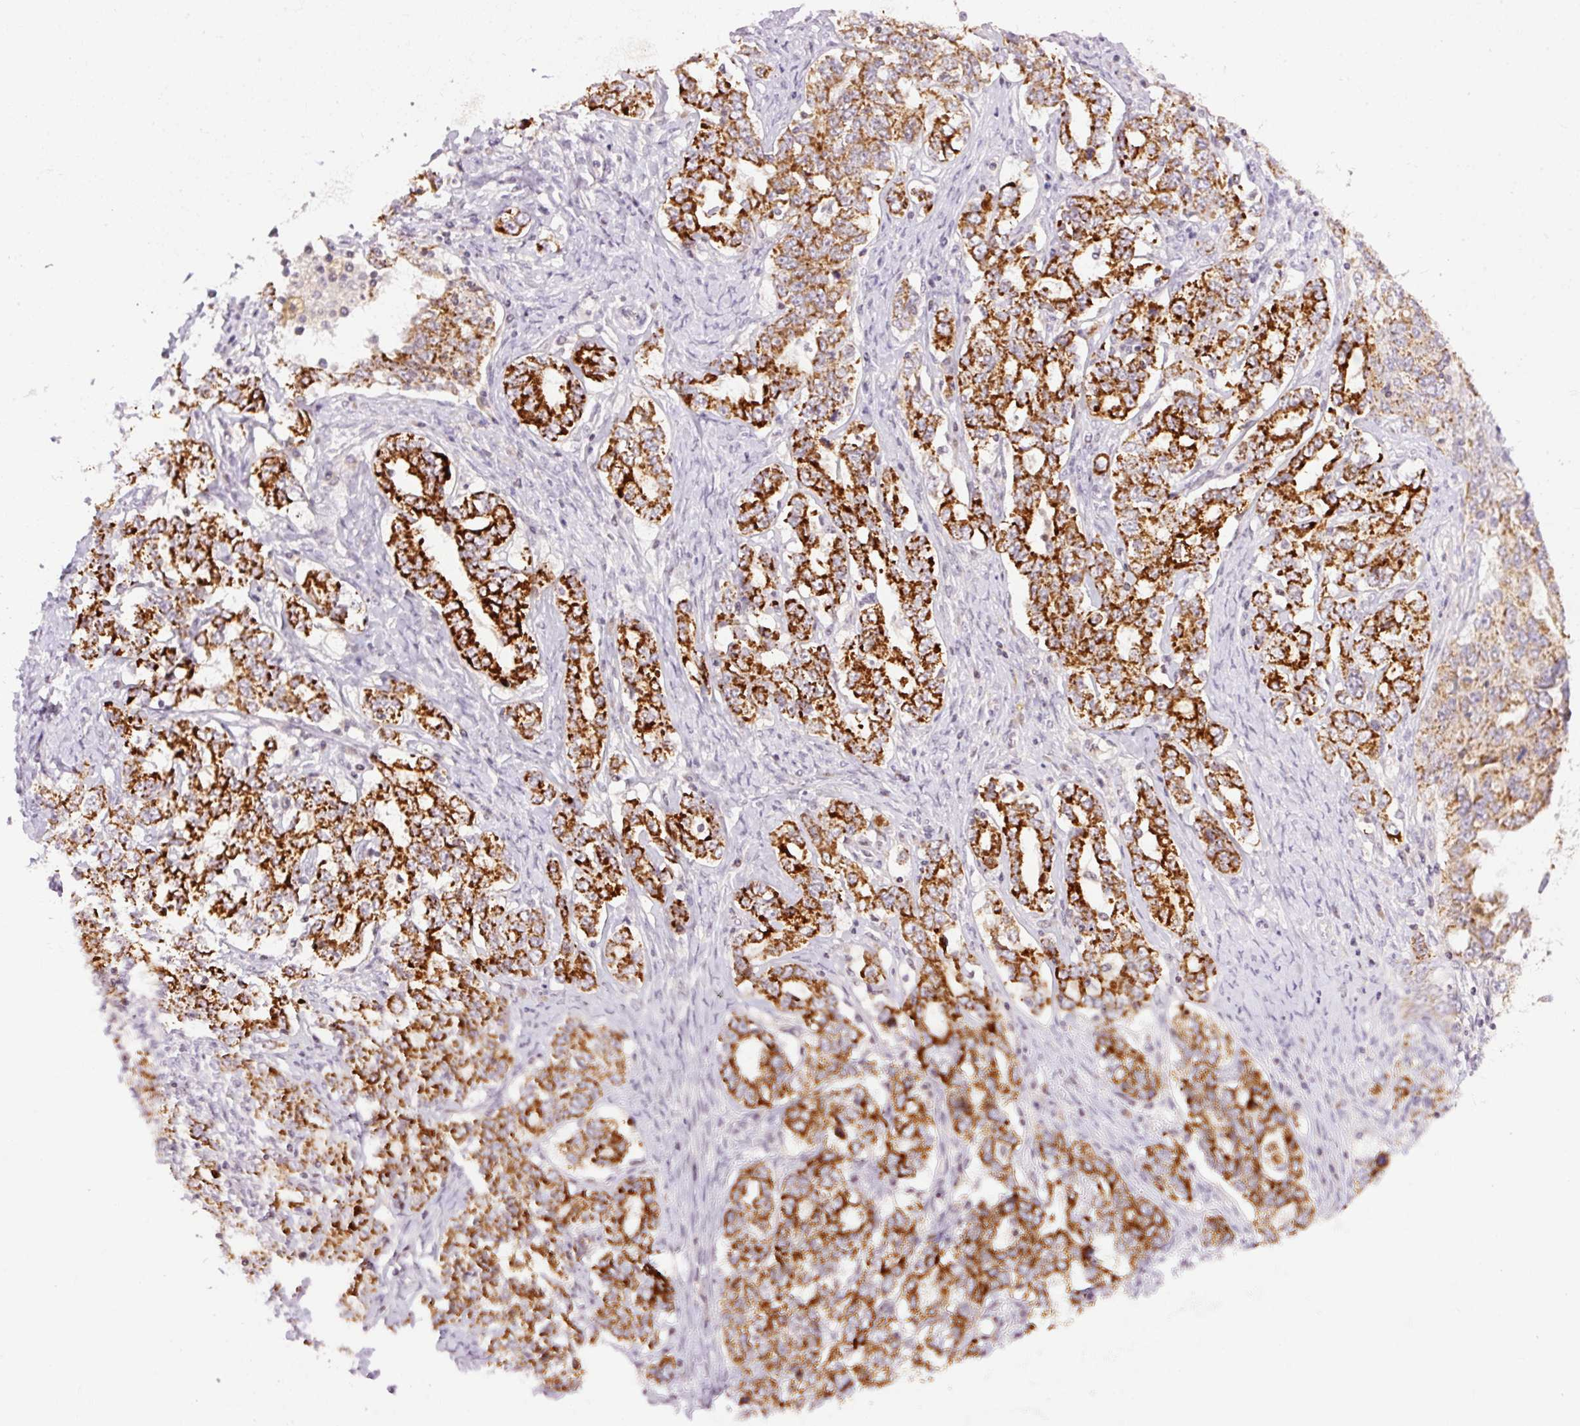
{"staining": {"intensity": "strong", "quantity": ">75%", "location": "cytoplasmic/membranous"}, "tissue": "ovarian cancer", "cell_type": "Tumor cells", "image_type": "cancer", "snomed": [{"axis": "morphology", "description": "Carcinoma, endometroid"}, {"axis": "topography", "description": "Ovary"}], "caption": "This is an image of immunohistochemistry staining of ovarian endometroid carcinoma, which shows strong staining in the cytoplasmic/membranous of tumor cells.", "gene": "ABHD11", "patient": {"sex": "female", "age": 62}}